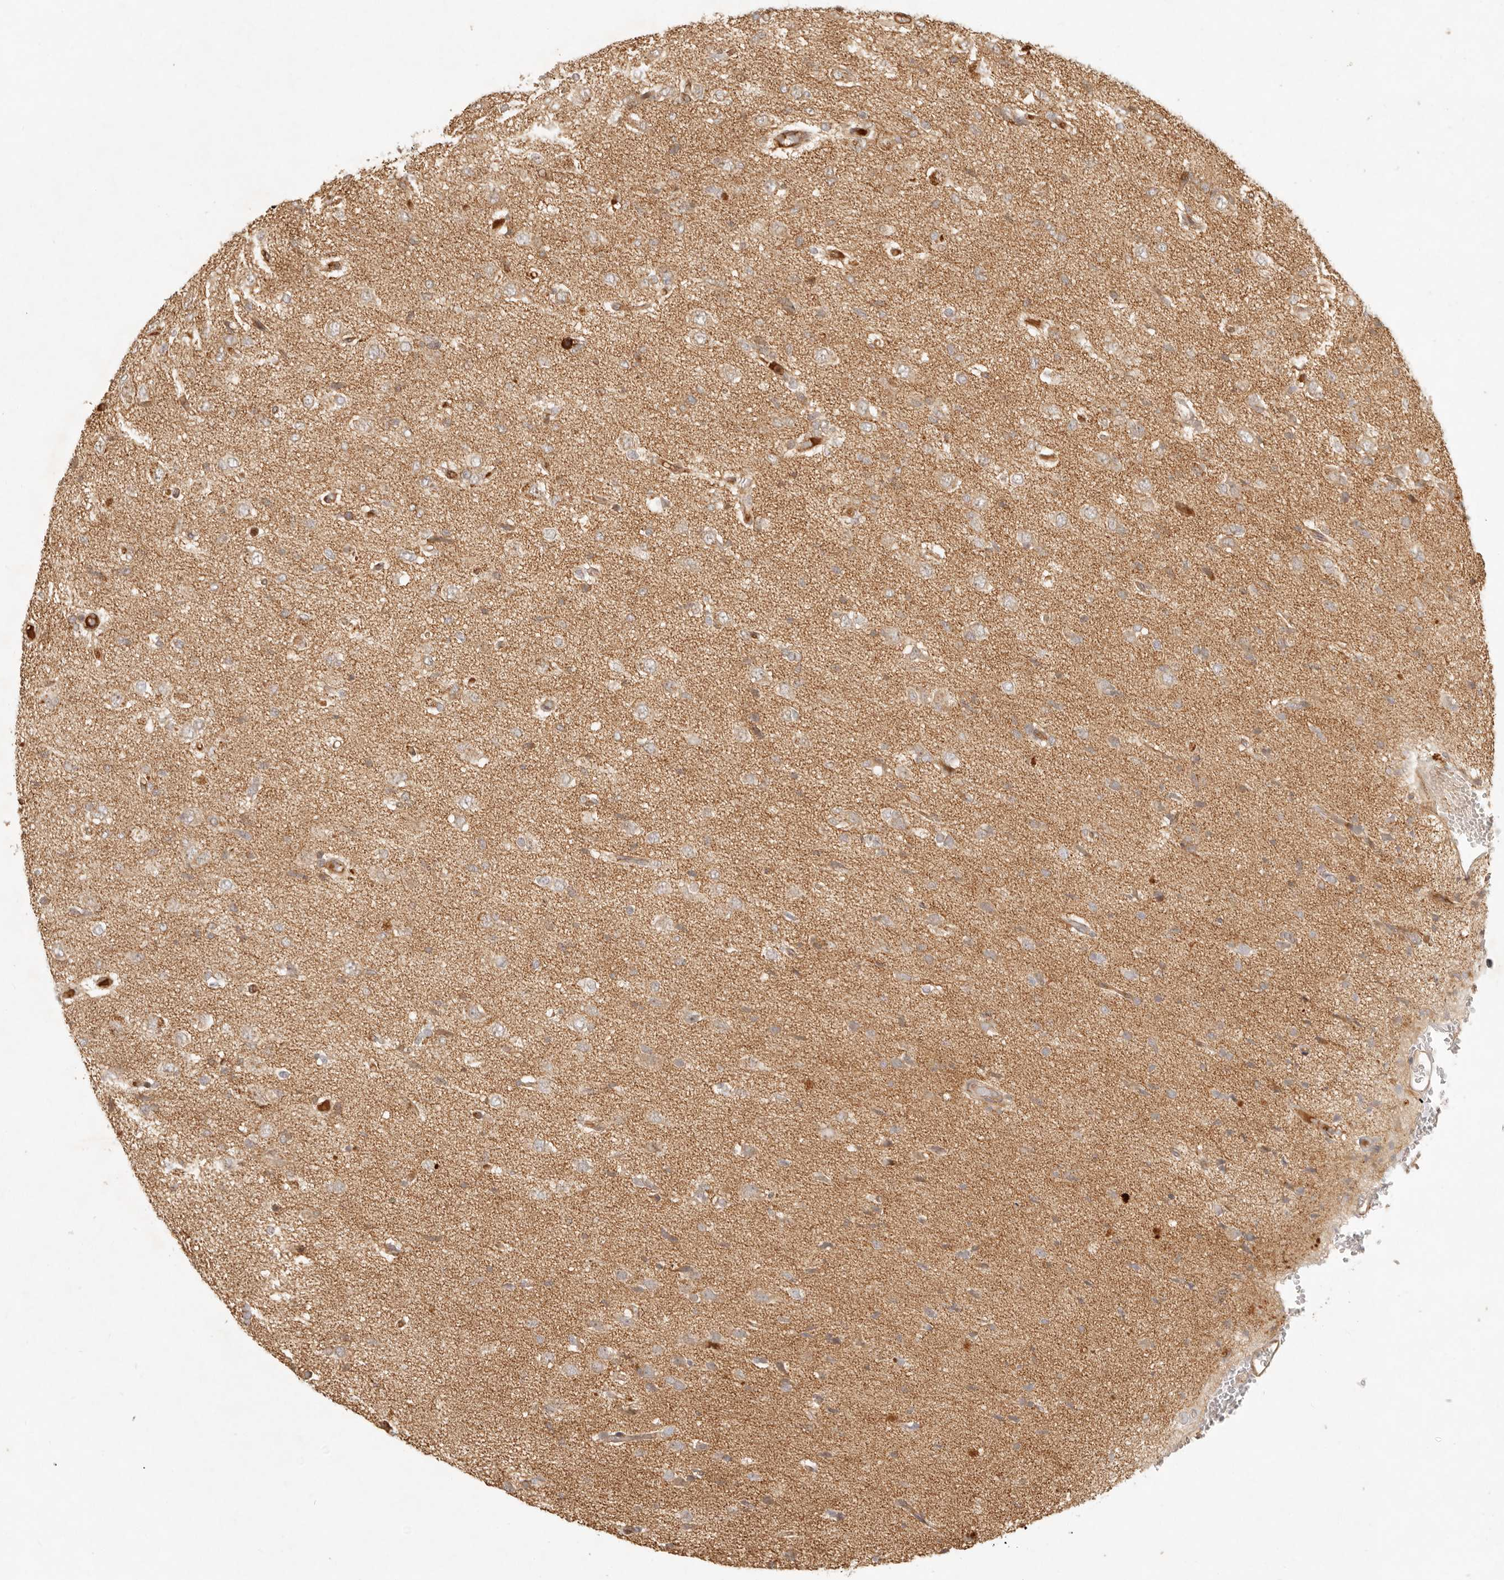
{"staining": {"intensity": "negative", "quantity": "none", "location": "none"}, "tissue": "glioma", "cell_type": "Tumor cells", "image_type": "cancer", "snomed": [{"axis": "morphology", "description": "Glioma, malignant, High grade"}, {"axis": "topography", "description": "Brain"}], "caption": "IHC micrograph of neoplastic tissue: human glioma stained with DAB reveals no significant protein positivity in tumor cells. The staining is performed using DAB brown chromogen with nuclei counter-stained in using hematoxylin.", "gene": "KLHL38", "patient": {"sex": "female", "age": 59}}